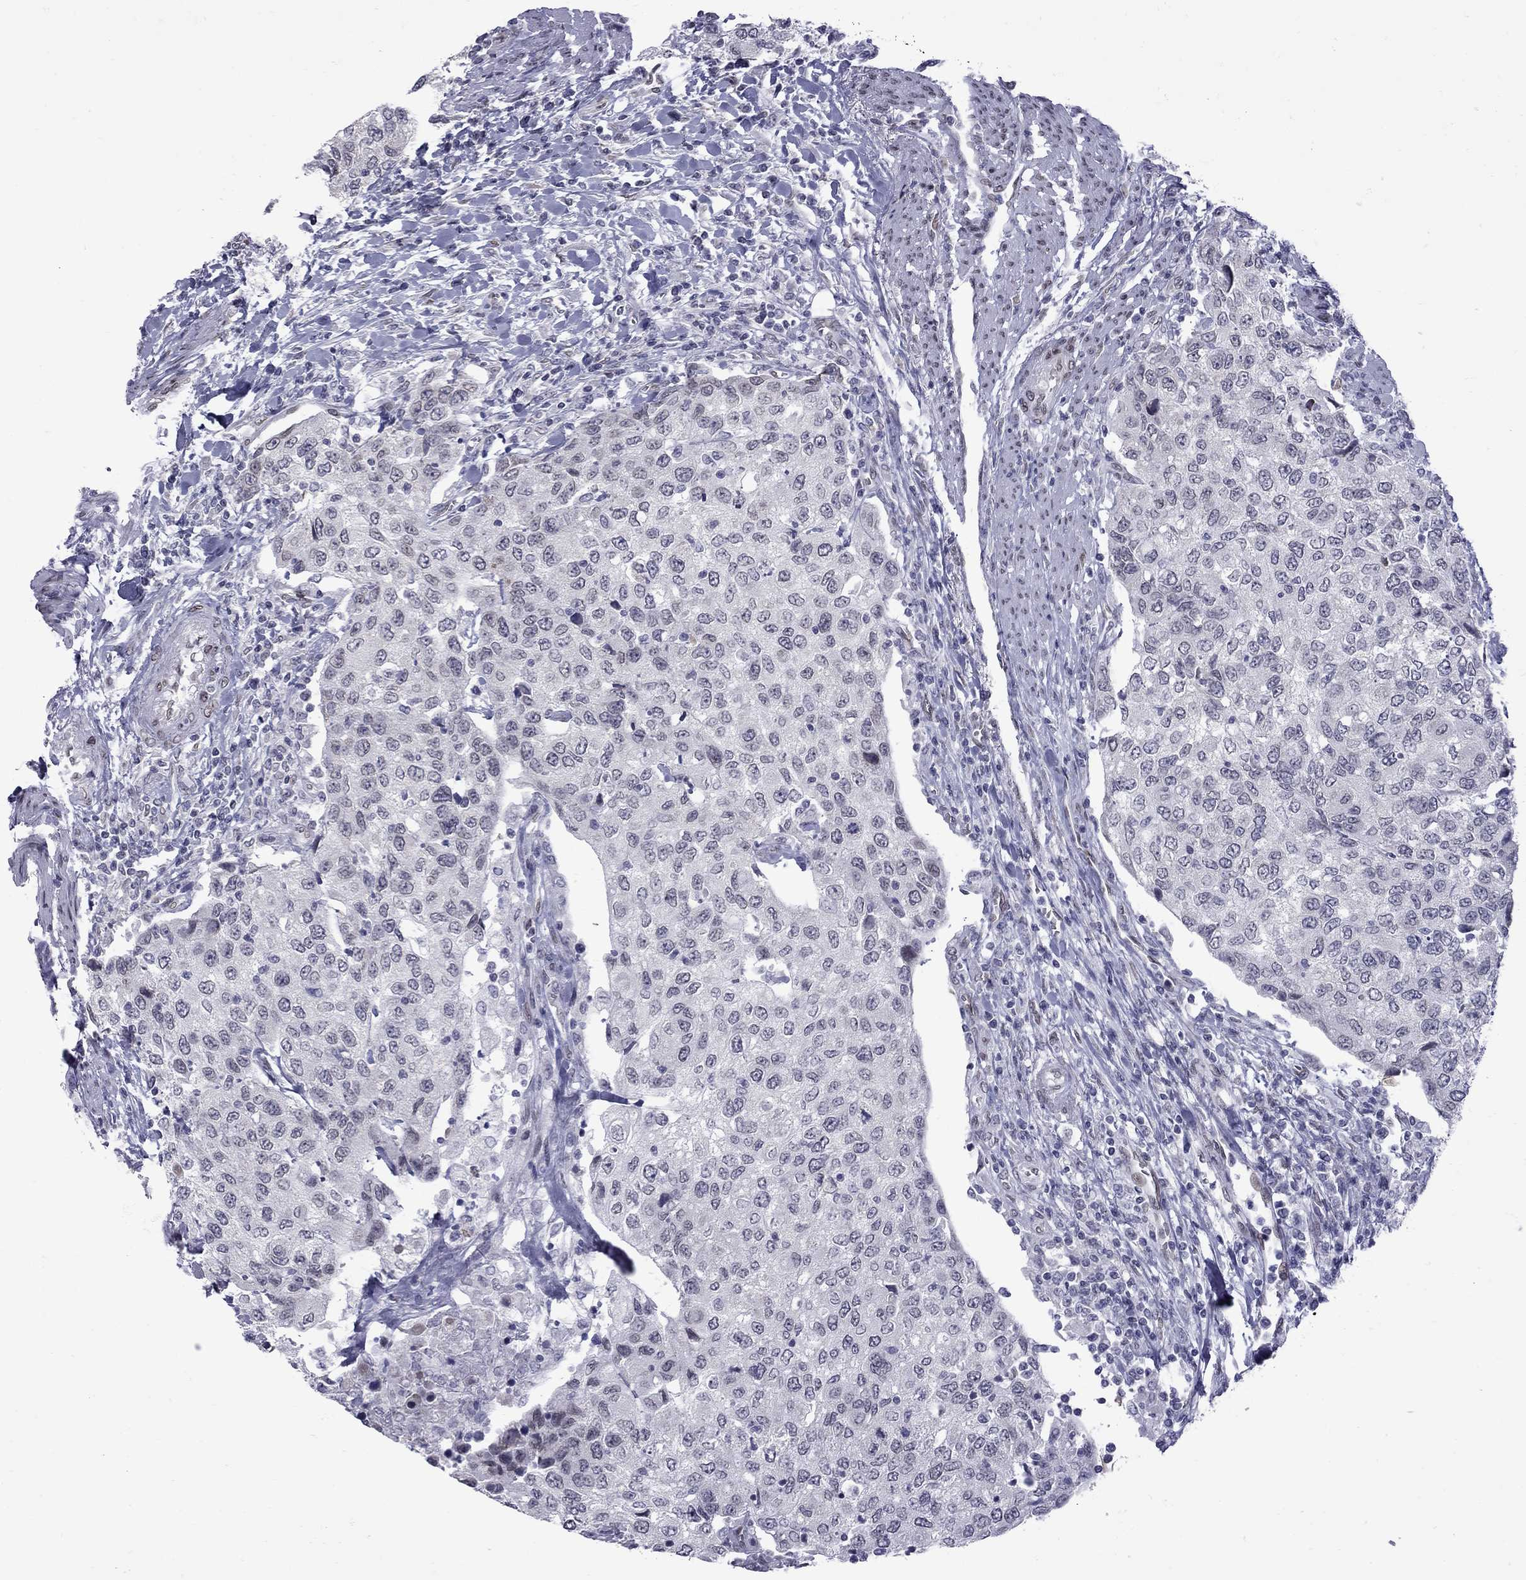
{"staining": {"intensity": "negative", "quantity": "none", "location": "none"}, "tissue": "urothelial cancer", "cell_type": "Tumor cells", "image_type": "cancer", "snomed": [{"axis": "morphology", "description": "Urothelial carcinoma, High grade"}, {"axis": "topography", "description": "Urinary bladder"}], "caption": "This image is of high-grade urothelial carcinoma stained with immunohistochemistry to label a protein in brown with the nuclei are counter-stained blue. There is no staining in tumor cells.", "gene": "CLTCL1", "patient": {"sex": "female", "age": 78}}